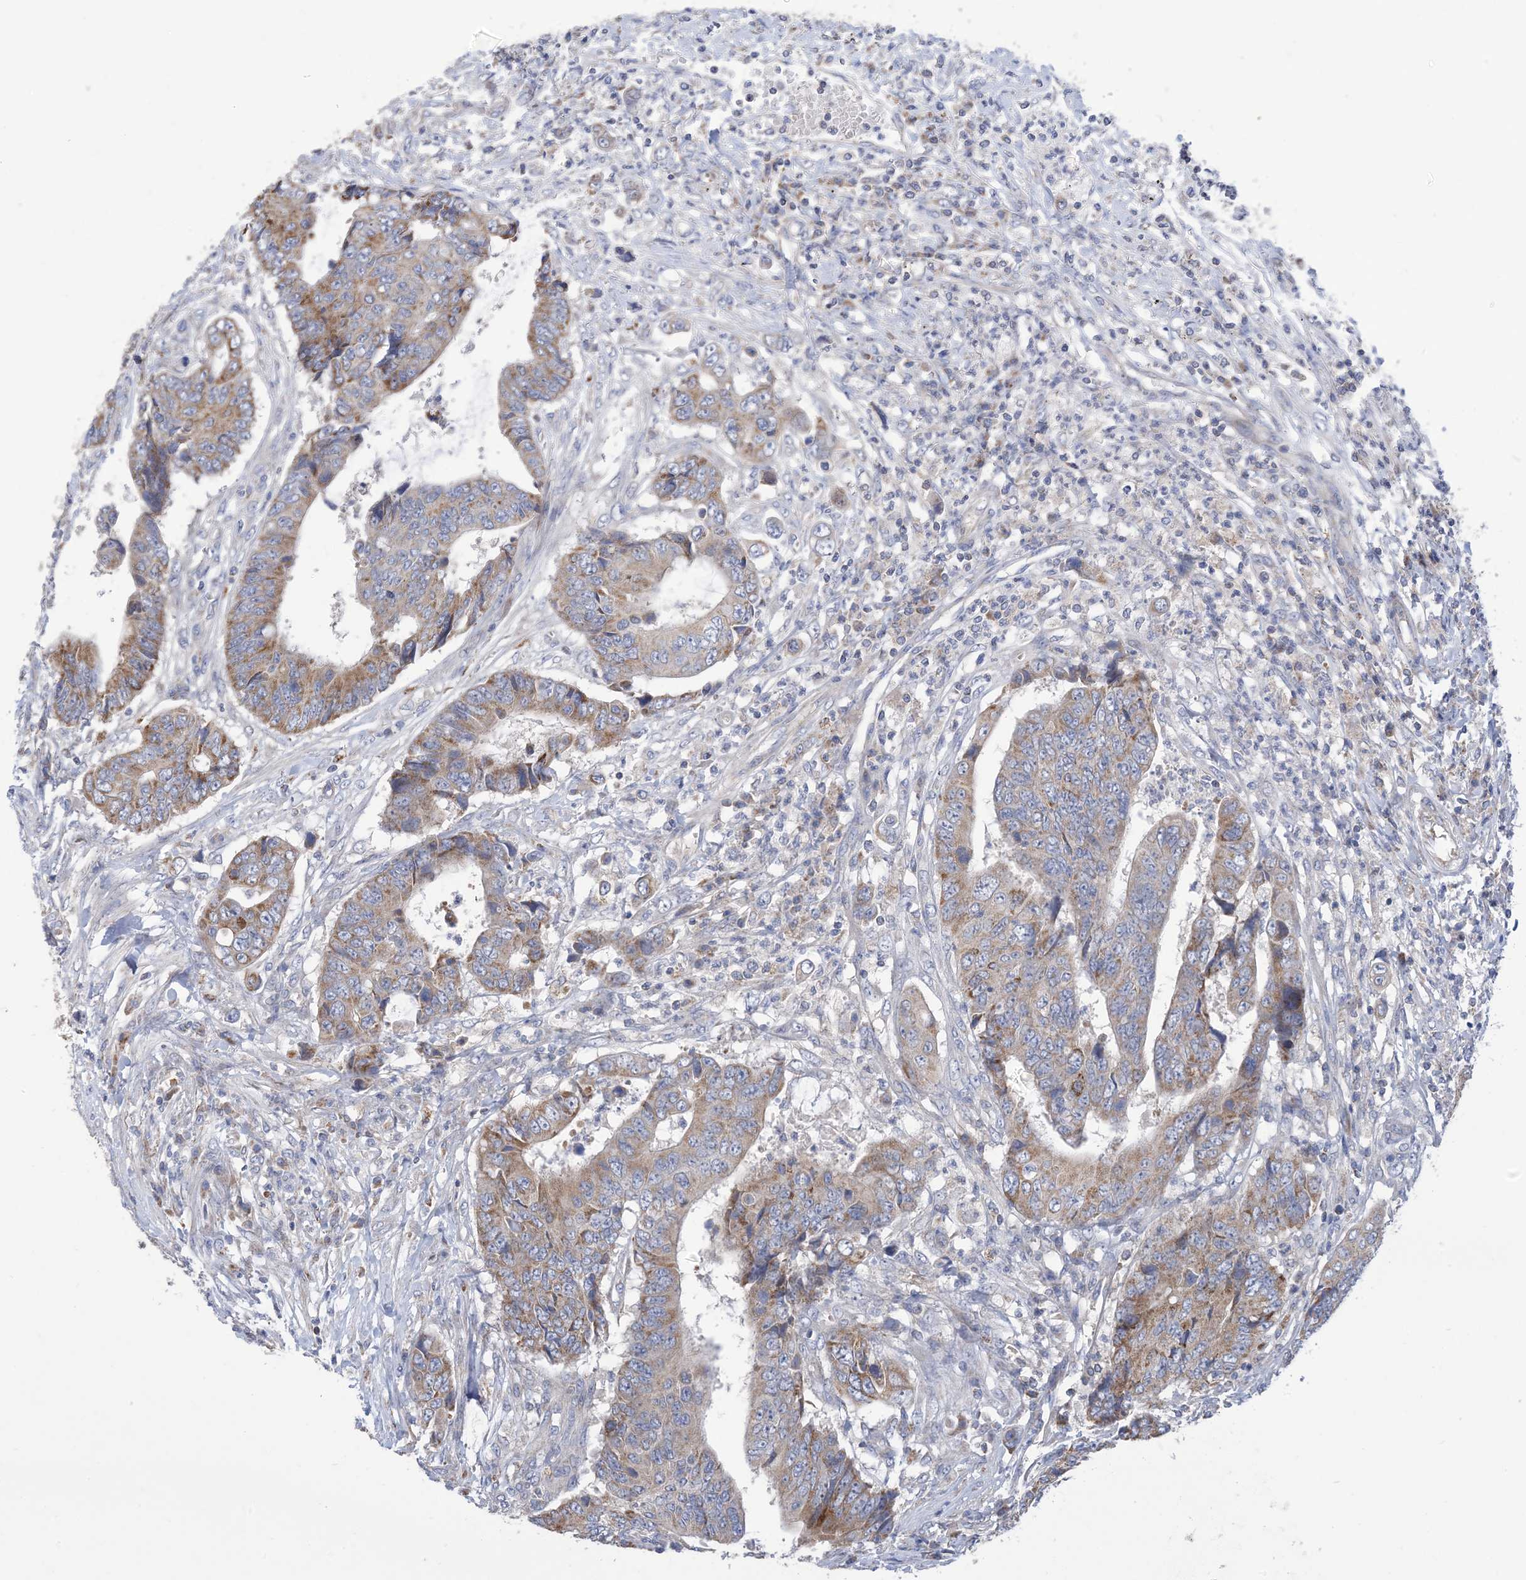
{"staining": {"intensity": "moderate", "quantity": "25%-75%", "location": "cytoplasmic/membranous"}, "tissue": "colorectal cancer", "cell_type": "Tumor cells", "image_type": "cancer", "snomed": [{"axis": "morphology", "description": "Adenocarcinoma, NOS"}, {"axis": "topography", "description": "Rectum"}], "caption": "DAB immunohistochemical staining of human adenocarcinoma (colorectal) reveals moderate cytoplasmic/membranous protein staining in approximately 25%-75% of tumor cells.", "gene": "CLEC16A", "patient": {"sex": "male", "age": 84}}